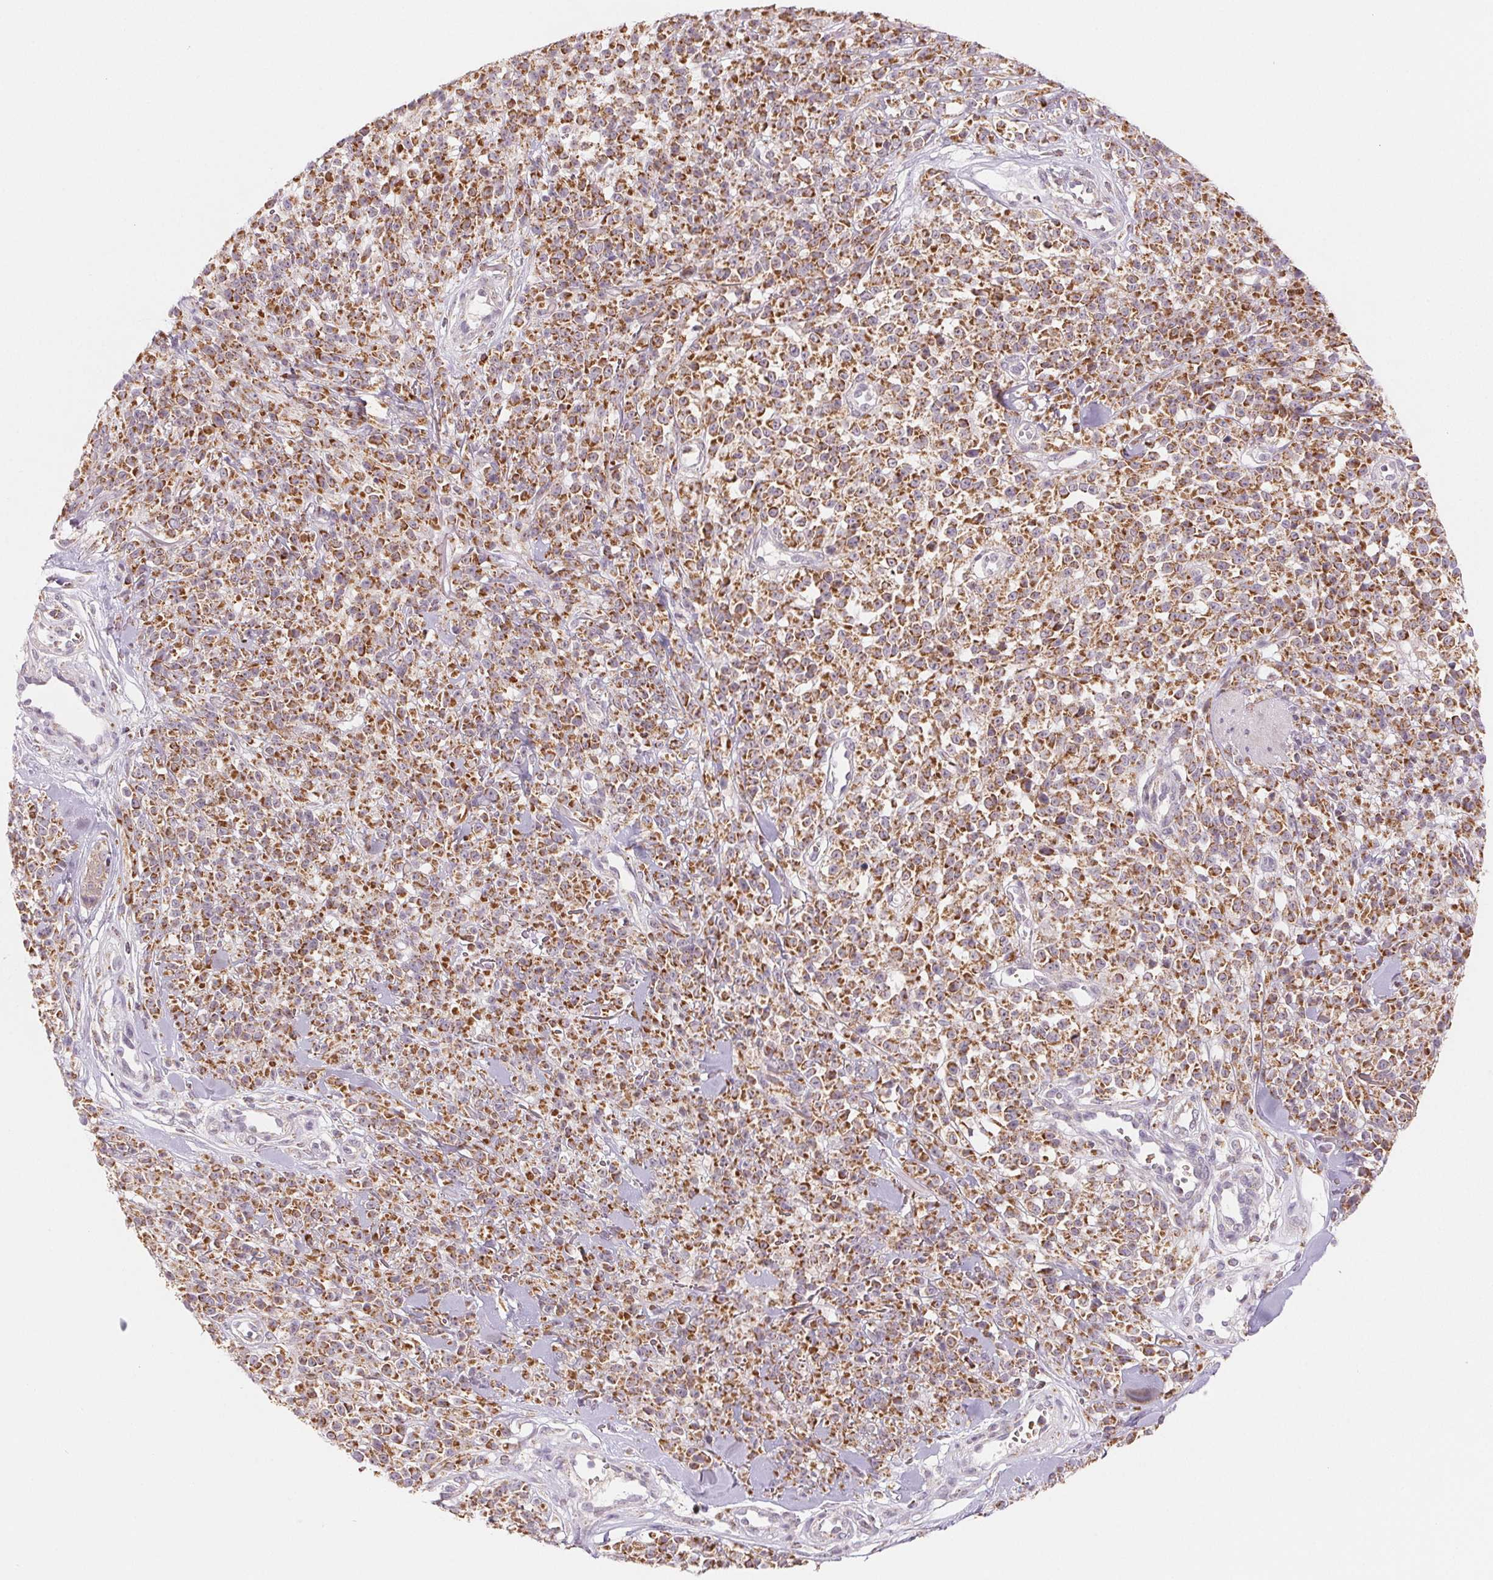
{"staining": {"intensity": "moderate", "quantity": ">75%", "location": "cytoplasmic/membranous"}, "tissue": "melanoma", "cell_type": "Tumor cells", "image_type": "cancer", "snomed": [{"axis": "morphology", "description": "Malignant melanoma, NOS"}, {"axis": "topography", "description": "Skin"}, {"axis": "topography", "description": "Skin of trunk"}], "caption": "Melanoma stained with a protein marker demonstrates moderate staining in tumor cells.", "gene": "HINT2", "patient": {"sex": "male", "age": 74}}